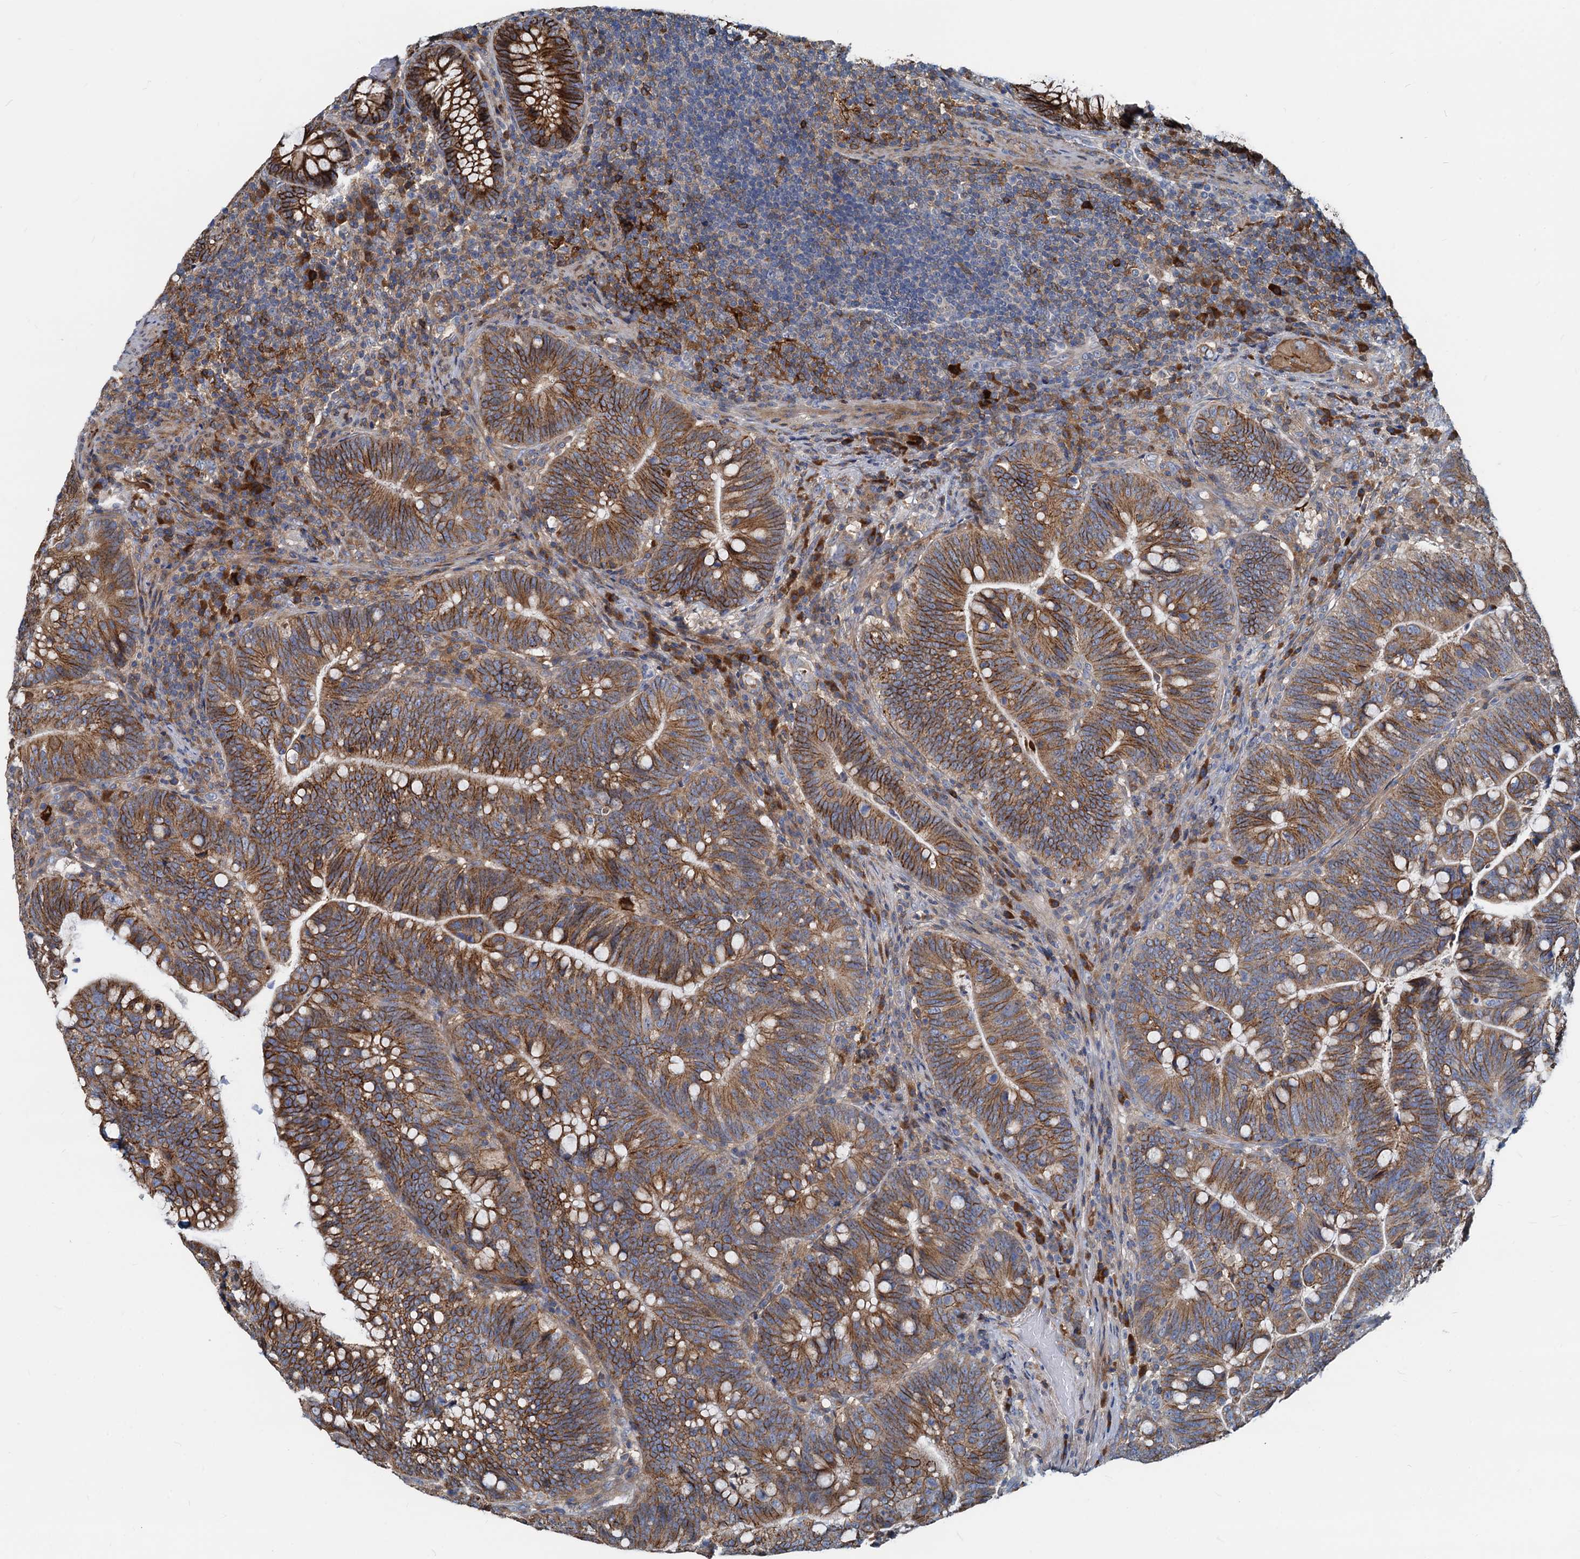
{"staining": {"intensity": "strong", "quantity": ">75%", "location": "cytoplasmic/membranous"}, "tissue": "colorectal cancer", "cell_type": "Tumor cells", "image_type": "cancer", "snomed": [{"axis": "morphology", "description": "Normal tissue, NOS"}, {"axis": "morphology", "description": "Adenocarcinoma, NOS"}, {"axis": "topography", "description": "Colon"}], "caption": "Strong cytoplasmic/membranous protein expression is seen in about >75% of tumor cells in adenocarcinoma (colorectal).", "gene": "LNX2", "patient": {"sex": "female", "age": 66}}